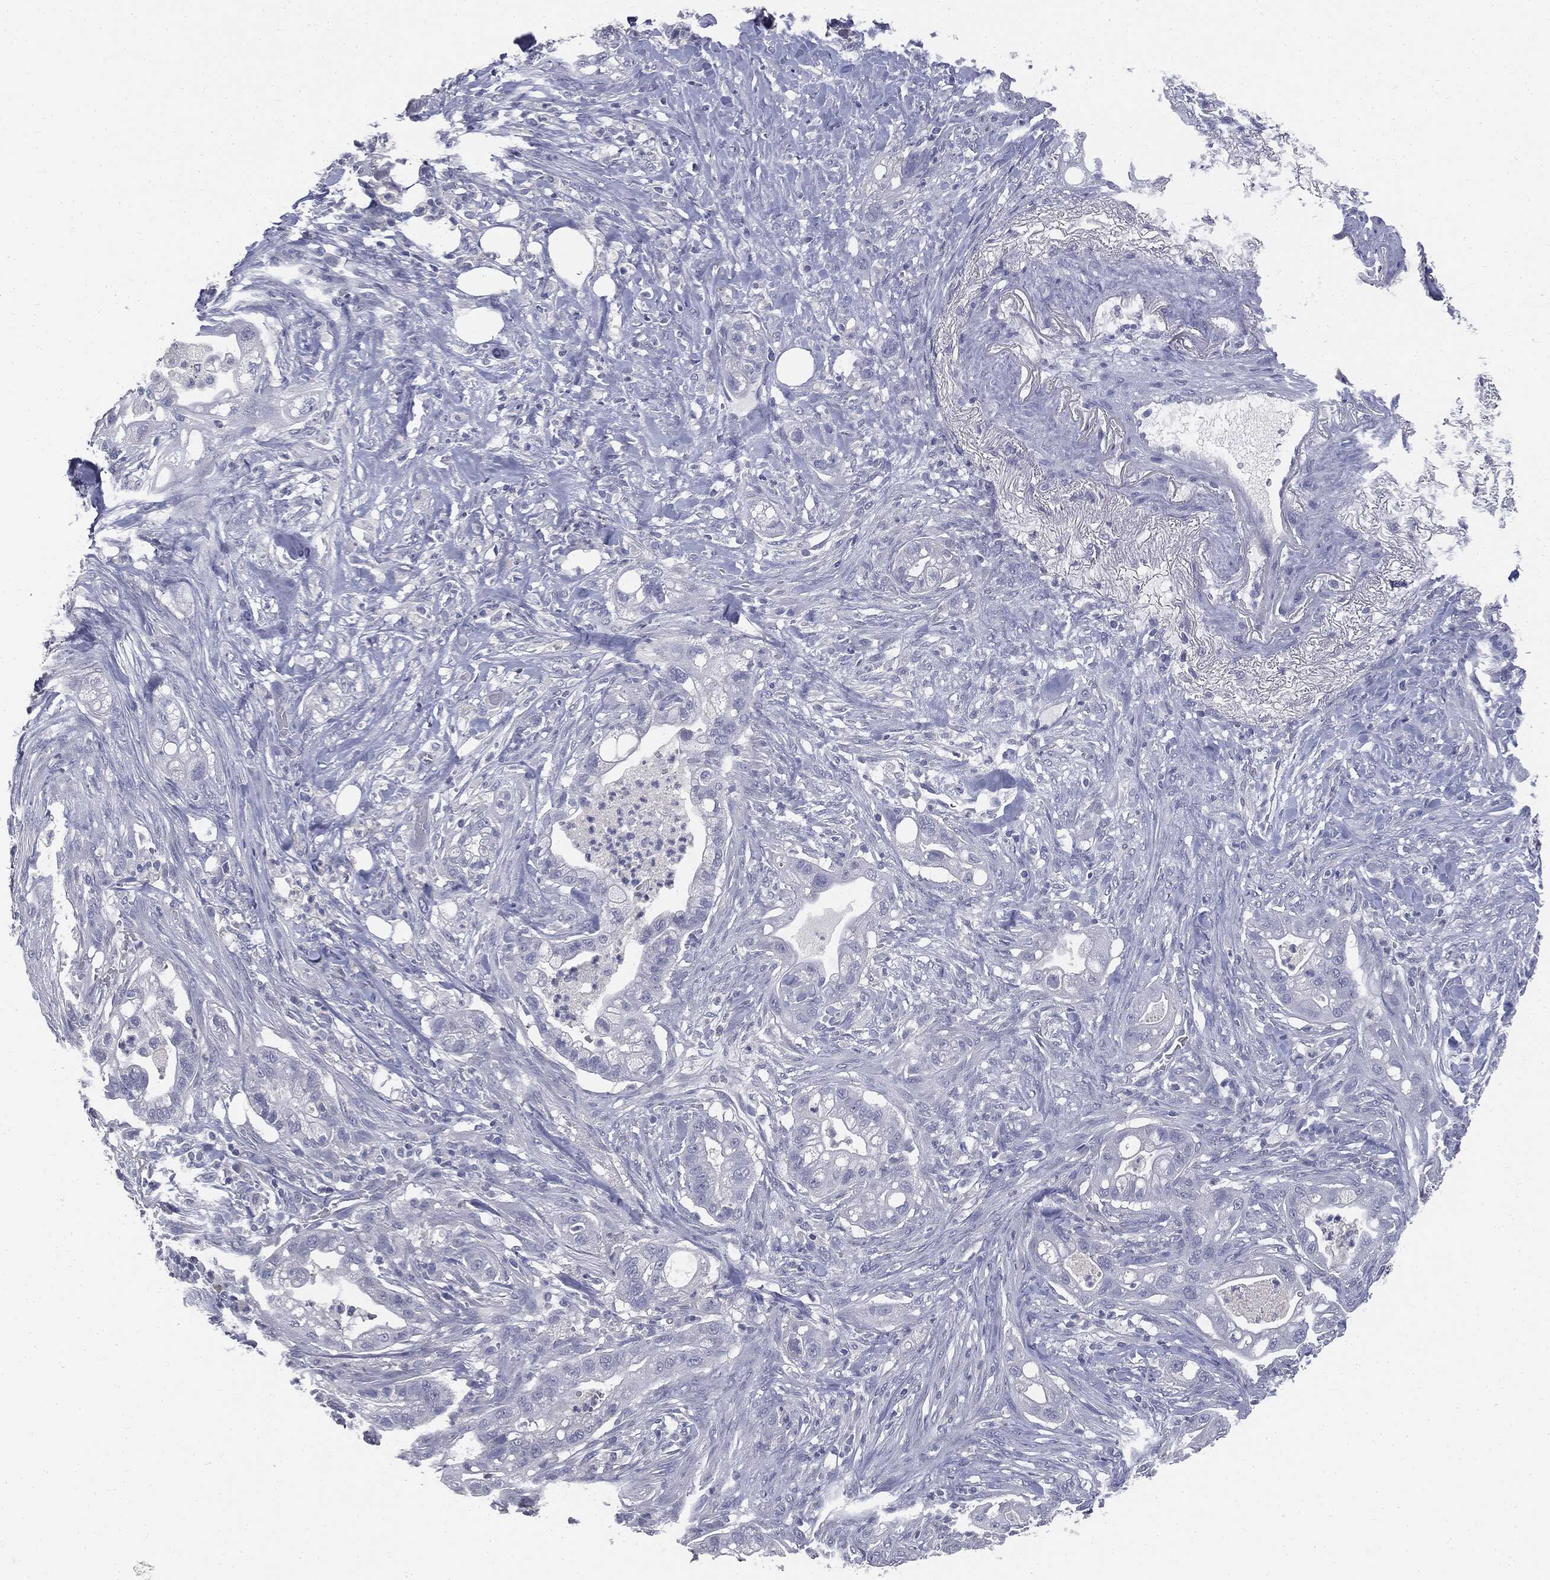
{"staining": {"intensity": "negative", "quantity": "none", "location": "none"}, "tissue": "pancreatic cancer", "cell_type": "Tumor cells", "image_type": "cancer", "snomed": [{"axis": "morphology", "description": "Adenocarcinoma, NOS"}, {"axis": "topography", "description": "Pancreas"}], "caption": "Immunohistochemical staining of pancreatic cancer (adenocarcinoma) exhibits no significant expression in tumor cells.", "gene": "AFP", "patient": {"sex": "male", "age": 44}}